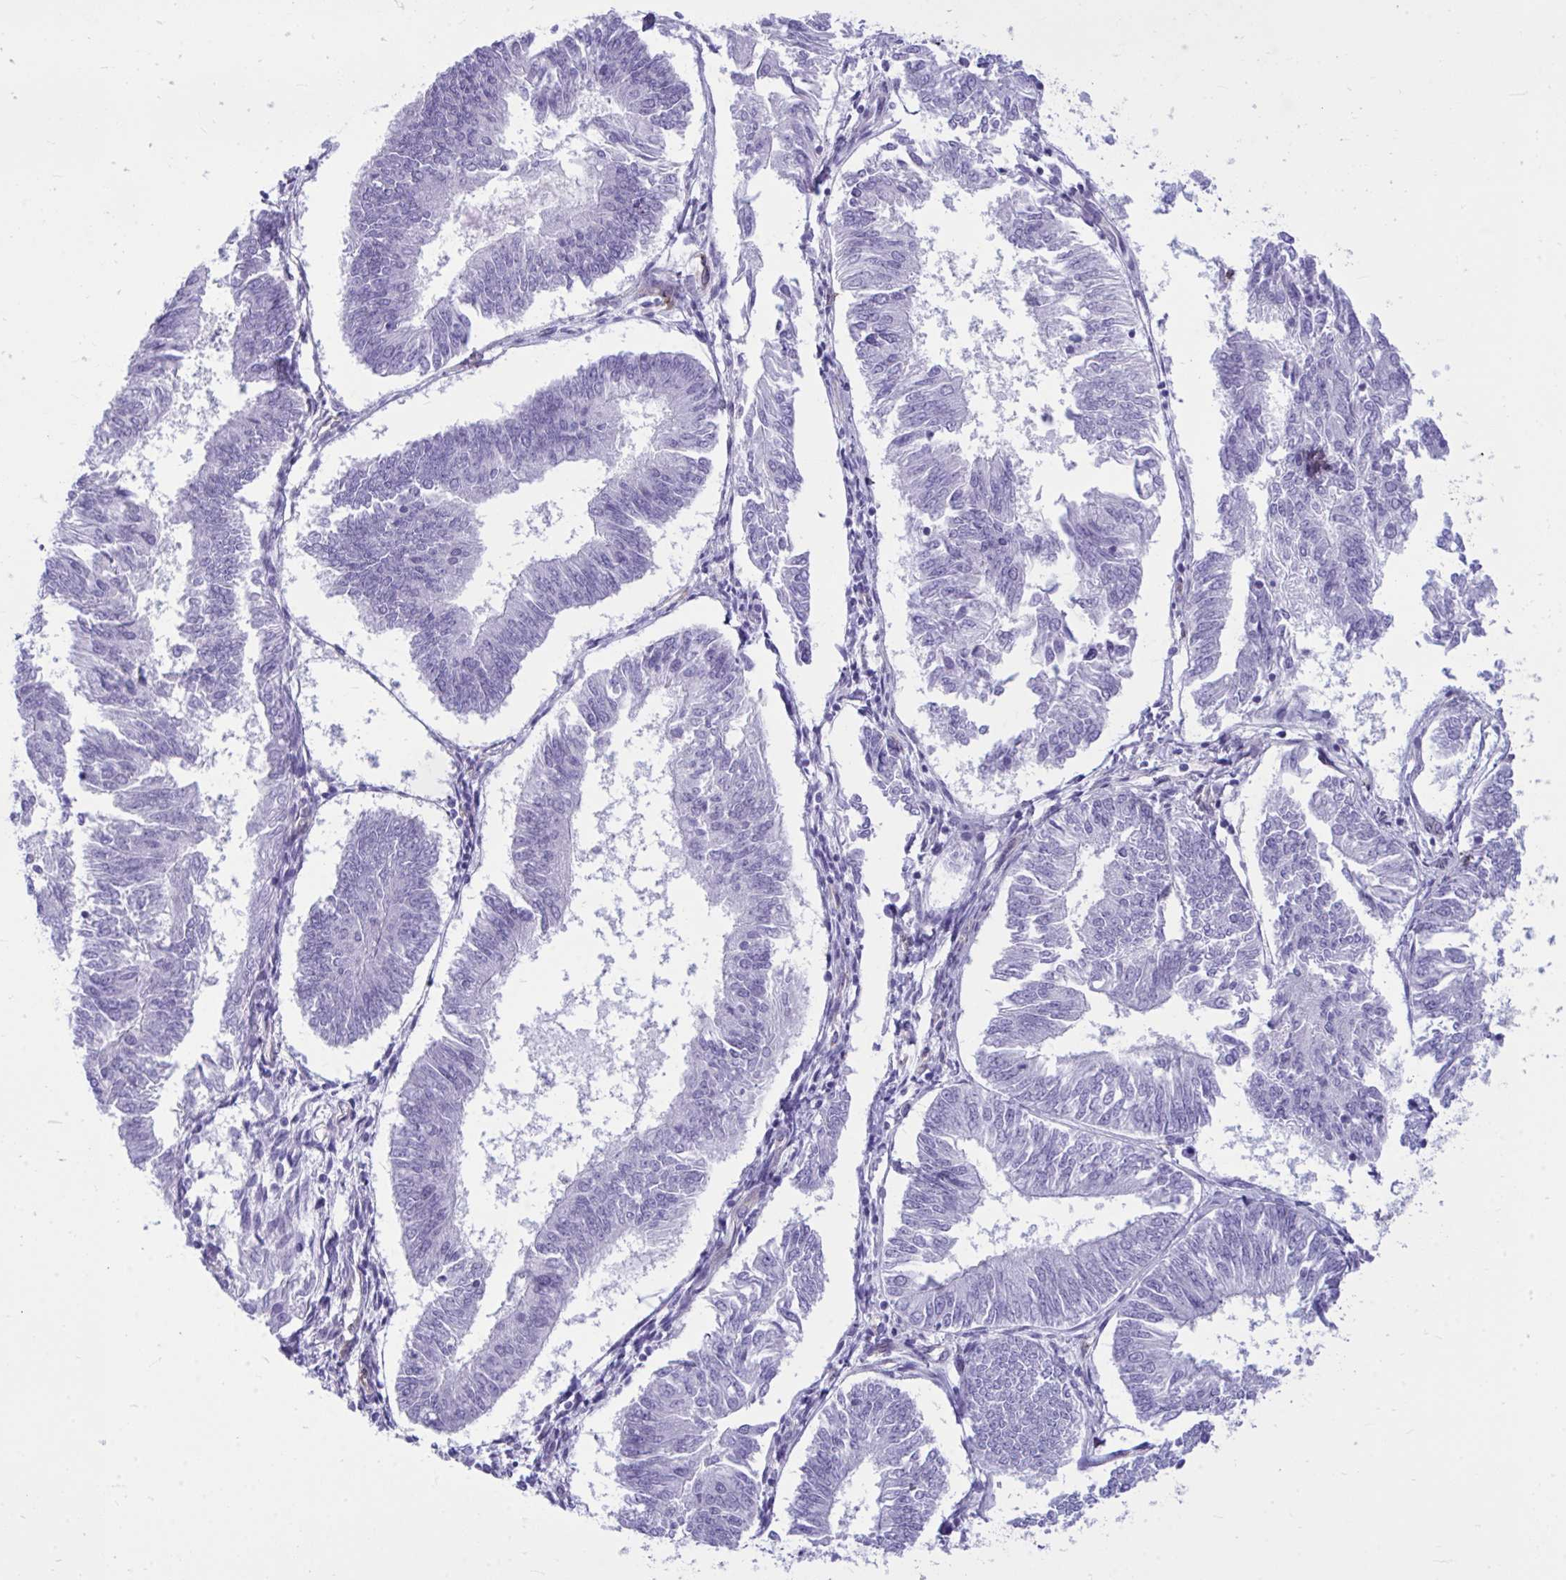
{"staining": {"intensity": "negative", "quantity": "none", "location": "none"}, "tissue": "endometrial cancer", "cell_type": "Tumor cells", "image_type": "cancer", "snomed": [{"axis": "morphology", "description": "Adenocarcinoma, NOS"}, {"axis": "topography", "description": "Endometrium"}], "caption": "This is an immunohistochemistry photomicrograph of human adenocarcinoma (endometrial). There is no positivity in tumor cells.", "gene": "LIMS2", "patient": {"sex": "female", "age": 58}}